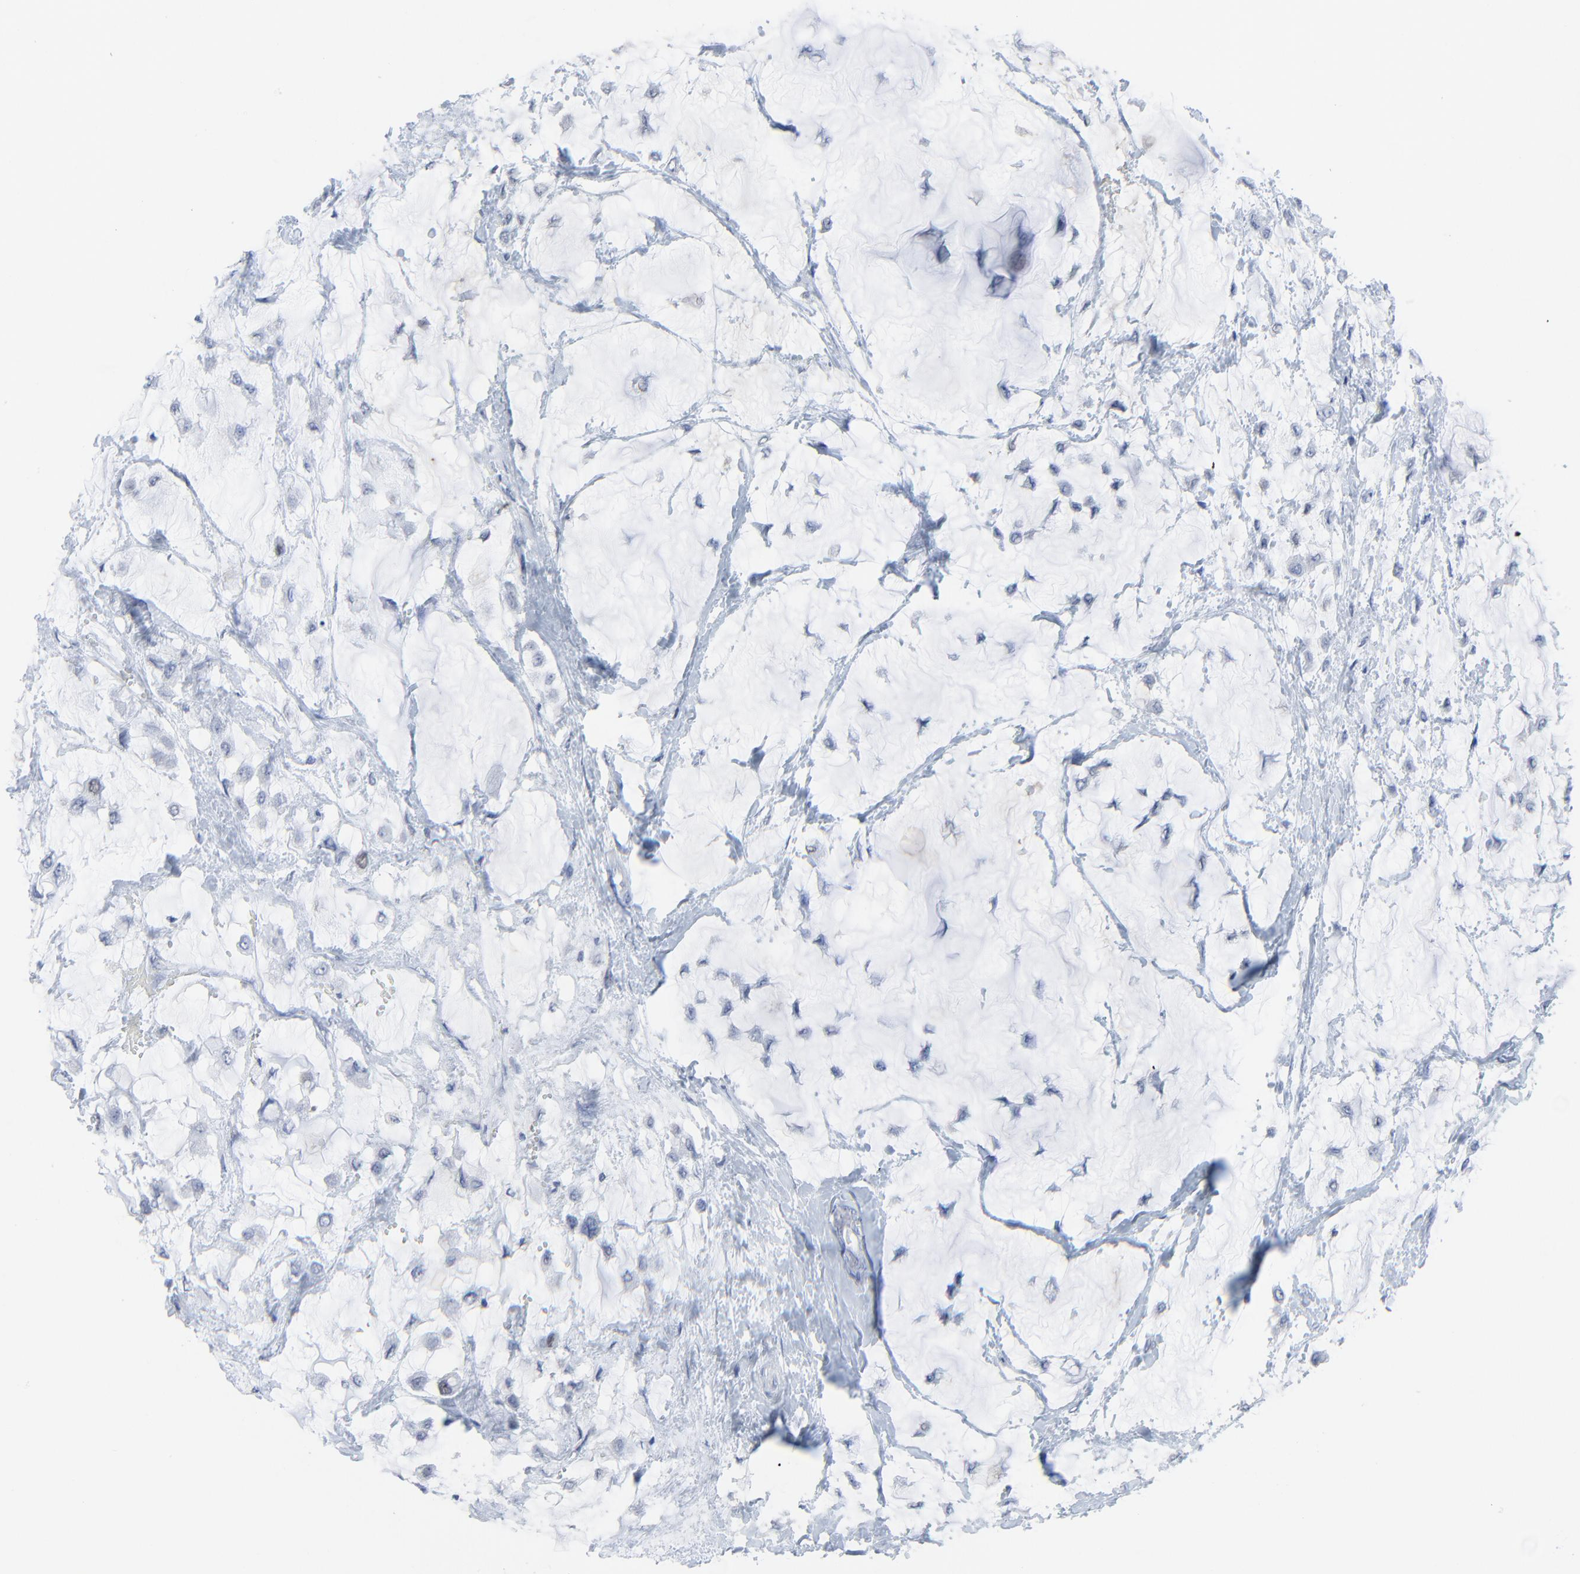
{"staining": {"intensity": "negative", "quantity": "none", "location": "none"}, "tissue": "breast cancer", "cell_type": "Tumor cells", "image_type": "cancer", "snomed": [{"axis": "morphology", "description": "Lobular carcinoma"}, {"axis": "topography", "description": "Breast"}], "caption": "High power microscopy image of an immunohistochemistry (IHC) histopathology image of breast lobular carcinoma, revealing no significant positivity in tumor cells.", "gene": "BIRC3", "patient": {"sex": "female", "age": 85}}